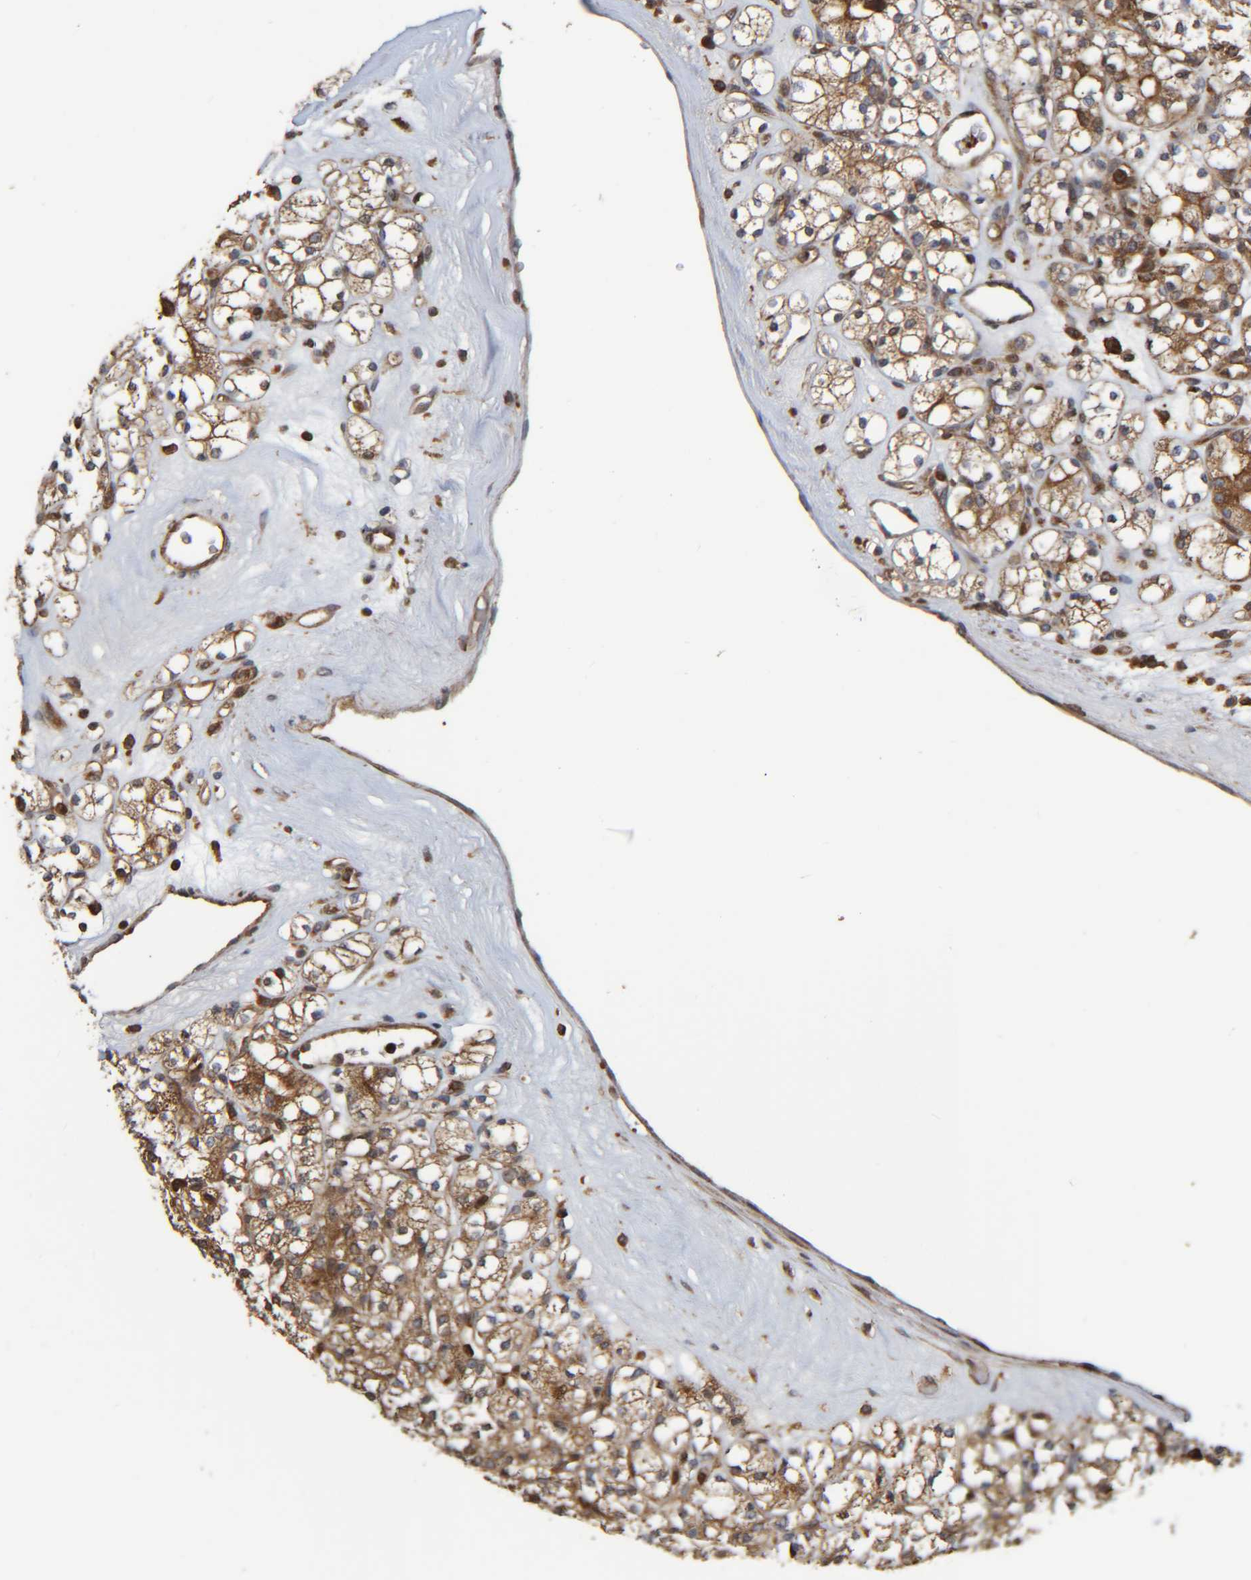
{"staining": {"intensity": "moderate", "quantity": ">75%", "location": "cytoplasmic/membranous"}, "tissue": "renal cancer", "cell_type": "Tumor cells", "image_type": "cancer", "snomed": [{"axis": "morphology", "description": "Adenocarcinoma, NOS"}, {"axis": "topography", "description": "Kidney"}], "caption": "Renal cancer (adenocarcinoma) tissue exhibits moderate cytoplasmic/membranous positivity in approximately >75% of tumor cells", "gene": "CCDC57", "patient": {"sex": "male", "age": 77}}